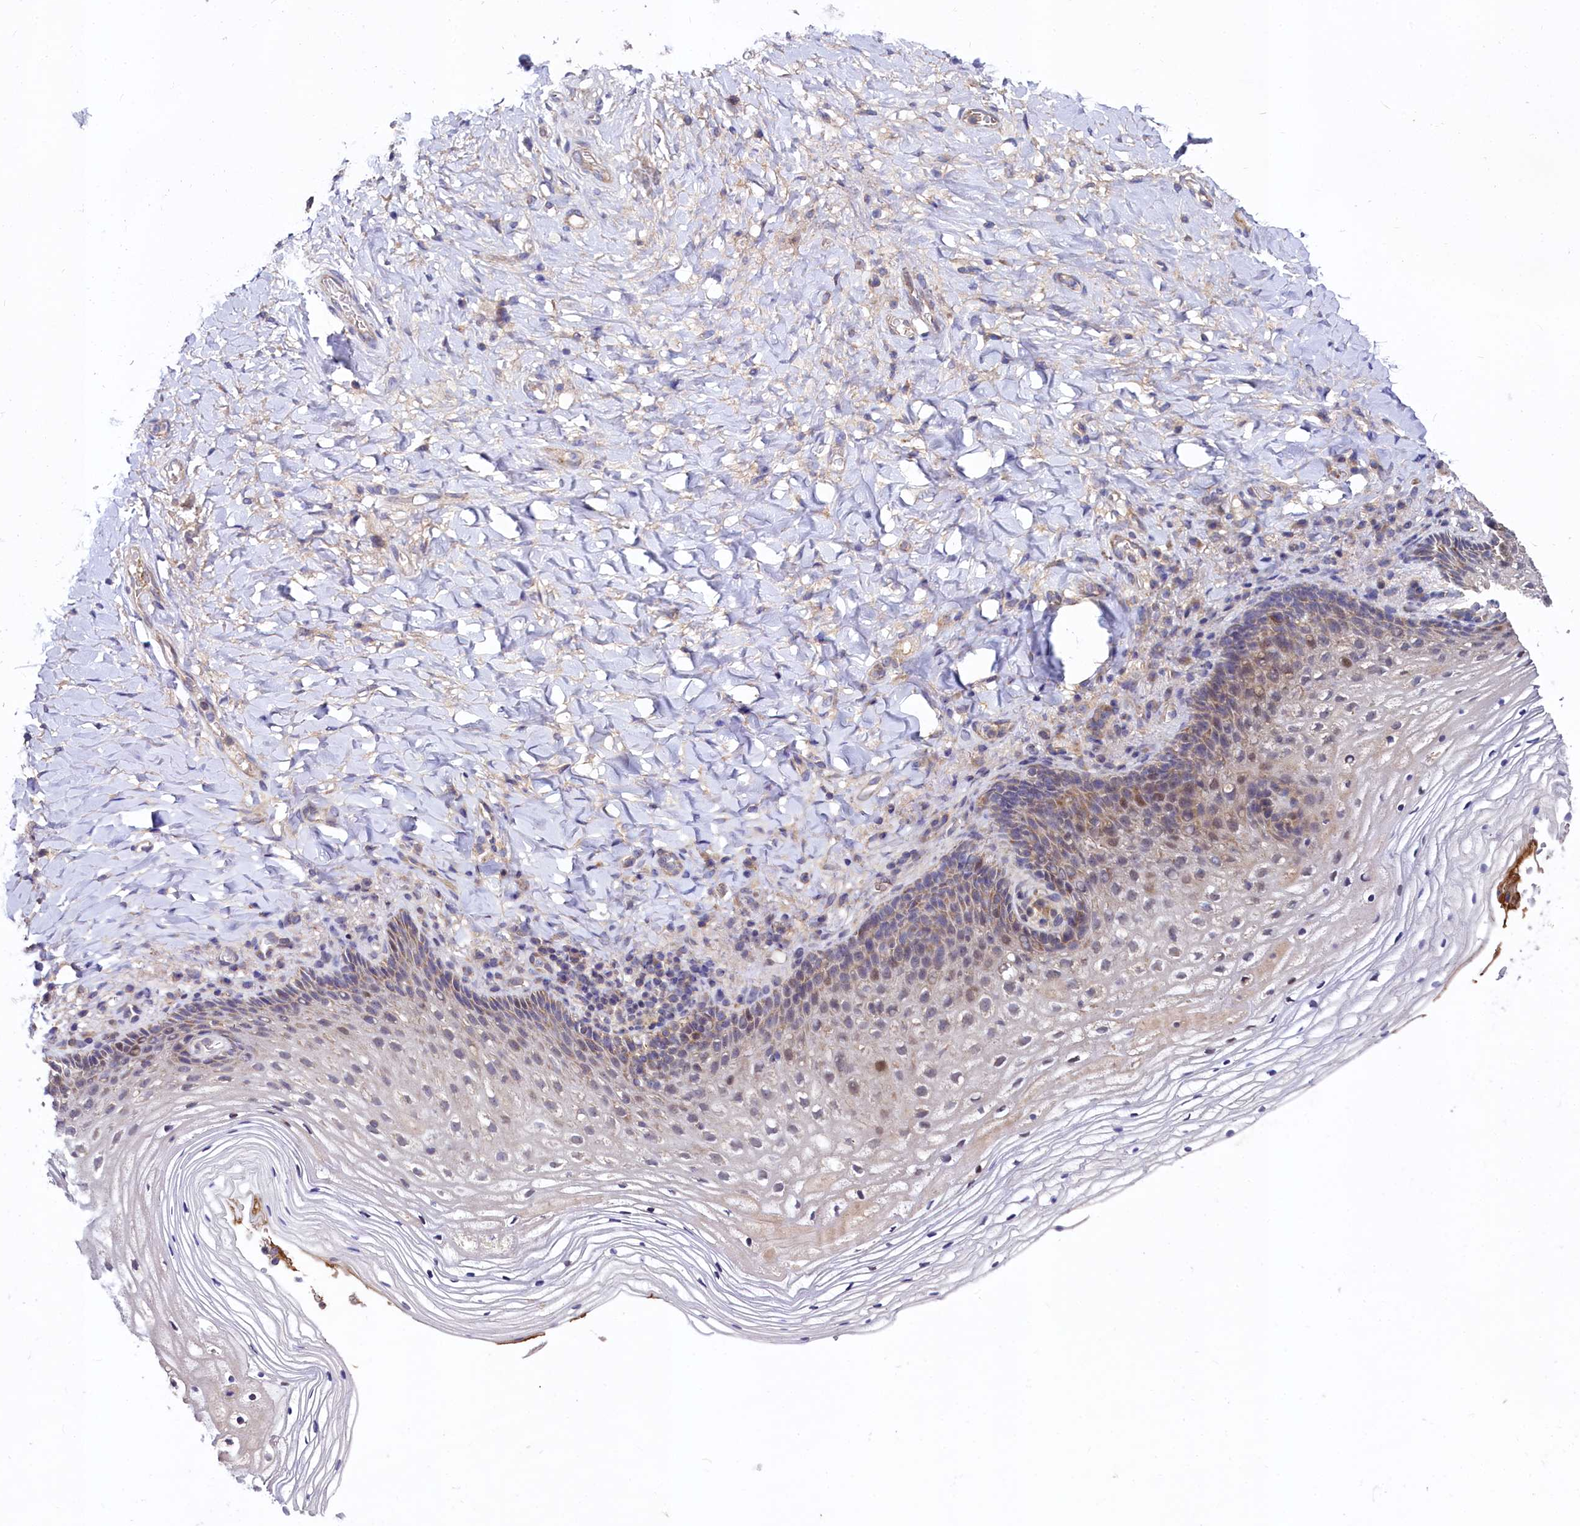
{"staining": {"intensity": "weak", "quantity": "25%-75%", "location": "cytoplasmic/membranous"}, "tissue": "vagina", "cell_type": "Squamous epithelial cells", "image_type": "normal", "snomed": [{"axis": "morphology", "description": "Normal tissue, NOS"}, {"axis": "topography", "description": "Vagina"}], "caption": "Immunohistochemistry photomicrograph of normal human vagina stained for a protein (brown), which displays low levels of weak cytoplasmic/membranous positivity in approximately 25%-75% of squamous epithelial cells.", "gene": "SPRYD3", "patient": {"sex": "female", "age": 60}}